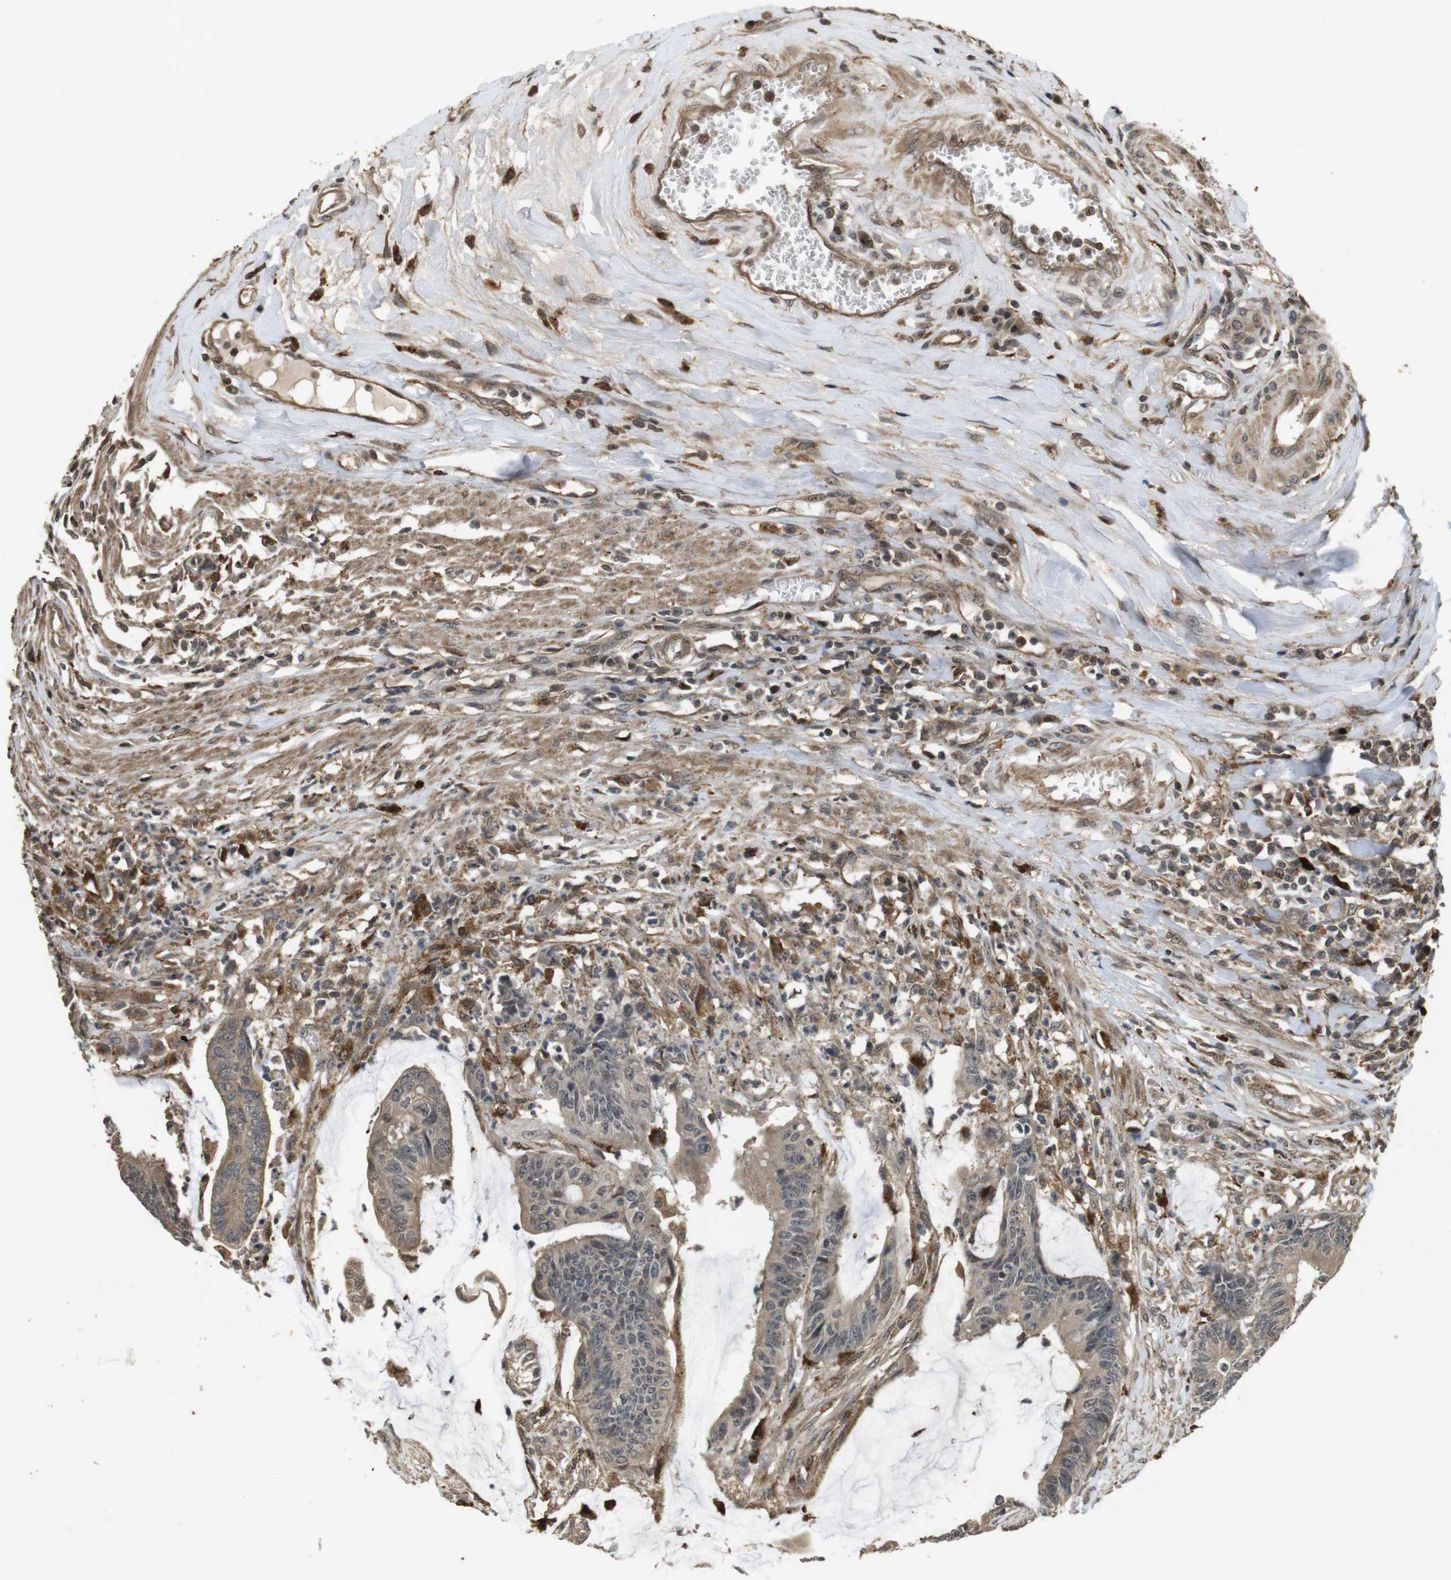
{"staining": {"intensity": "weak", "quantity": ">75%", "location": "cytoplasmic/membranous"}, "tissue": "colorectal cancer", "cell_type": "Tumor cells", "image_type": "cancer", "snomed": [{"axis": "morphology", "description": "Adenocarcinoma, NOS"}, {"axis": "topography", "description": "Rectum"}], "caption": "Brown immunohistochemical staining in human colorectal adenocarcinoma exhibits weak cytoplasmic/membranous positivity in about >75% of tumor cells.", "gene": "FZD10", "patient": {"sex": "female", "age": 66}}